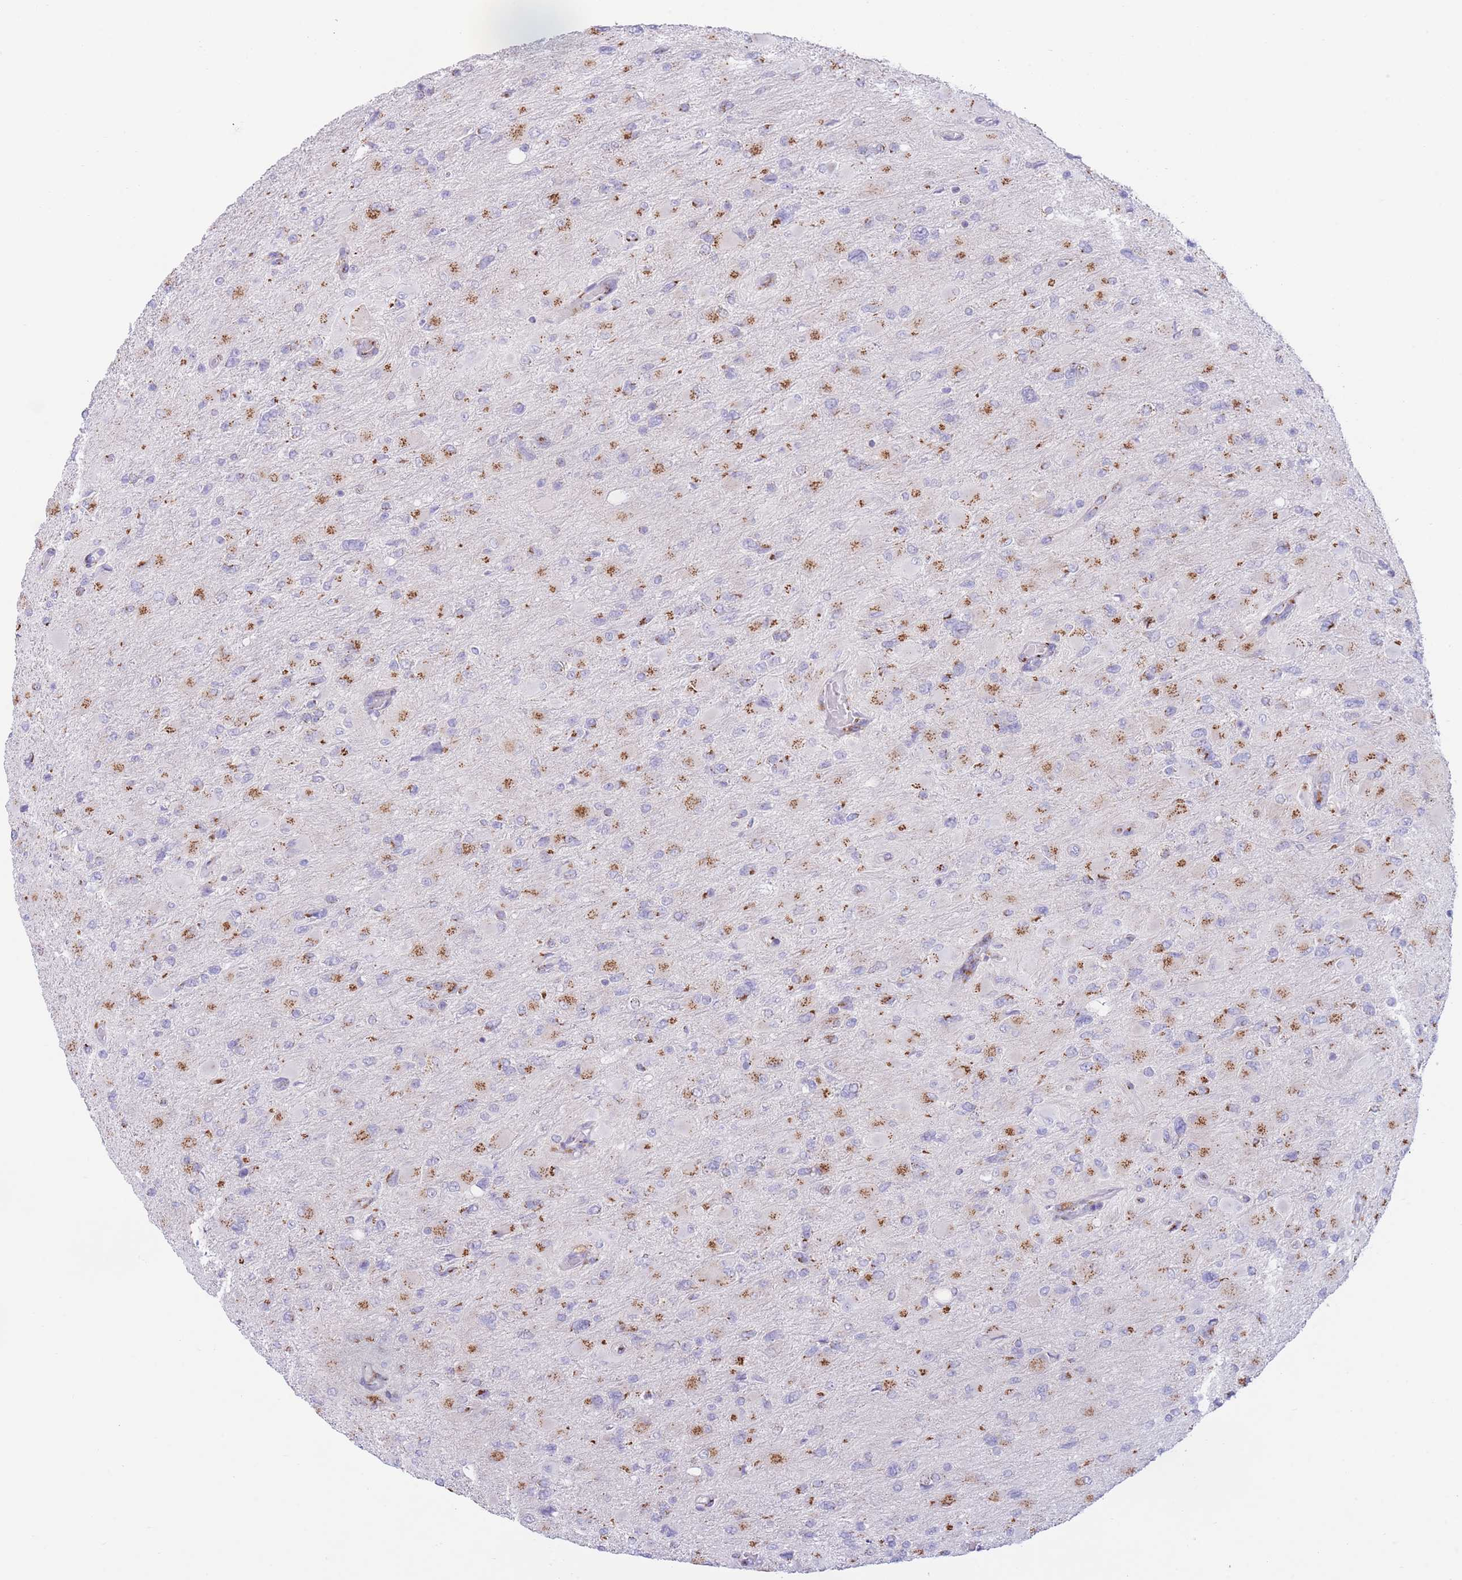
{"staining": {"intensity": "moderate", "quantity": "<25%", "location": "cytoplasmic/membranous"}, "tissue": "glioma", "cell_type": "Tumor cells", "image_type": "cancer", "snomed": [{"axis": "morphology", "description": "Glioma, malignant, High grade"}, {"axis": "topography", "description": "Cerebral cortex"}], "caption": "Glioma stained with DAB (3,3'-diaminobenzidine) IHC exhibits low levels of moderate cytoplasmic/membranous staining in about <25% of tumor cells.", "gene": "MPND", "patient": {"sex": "female", "age": 36}}